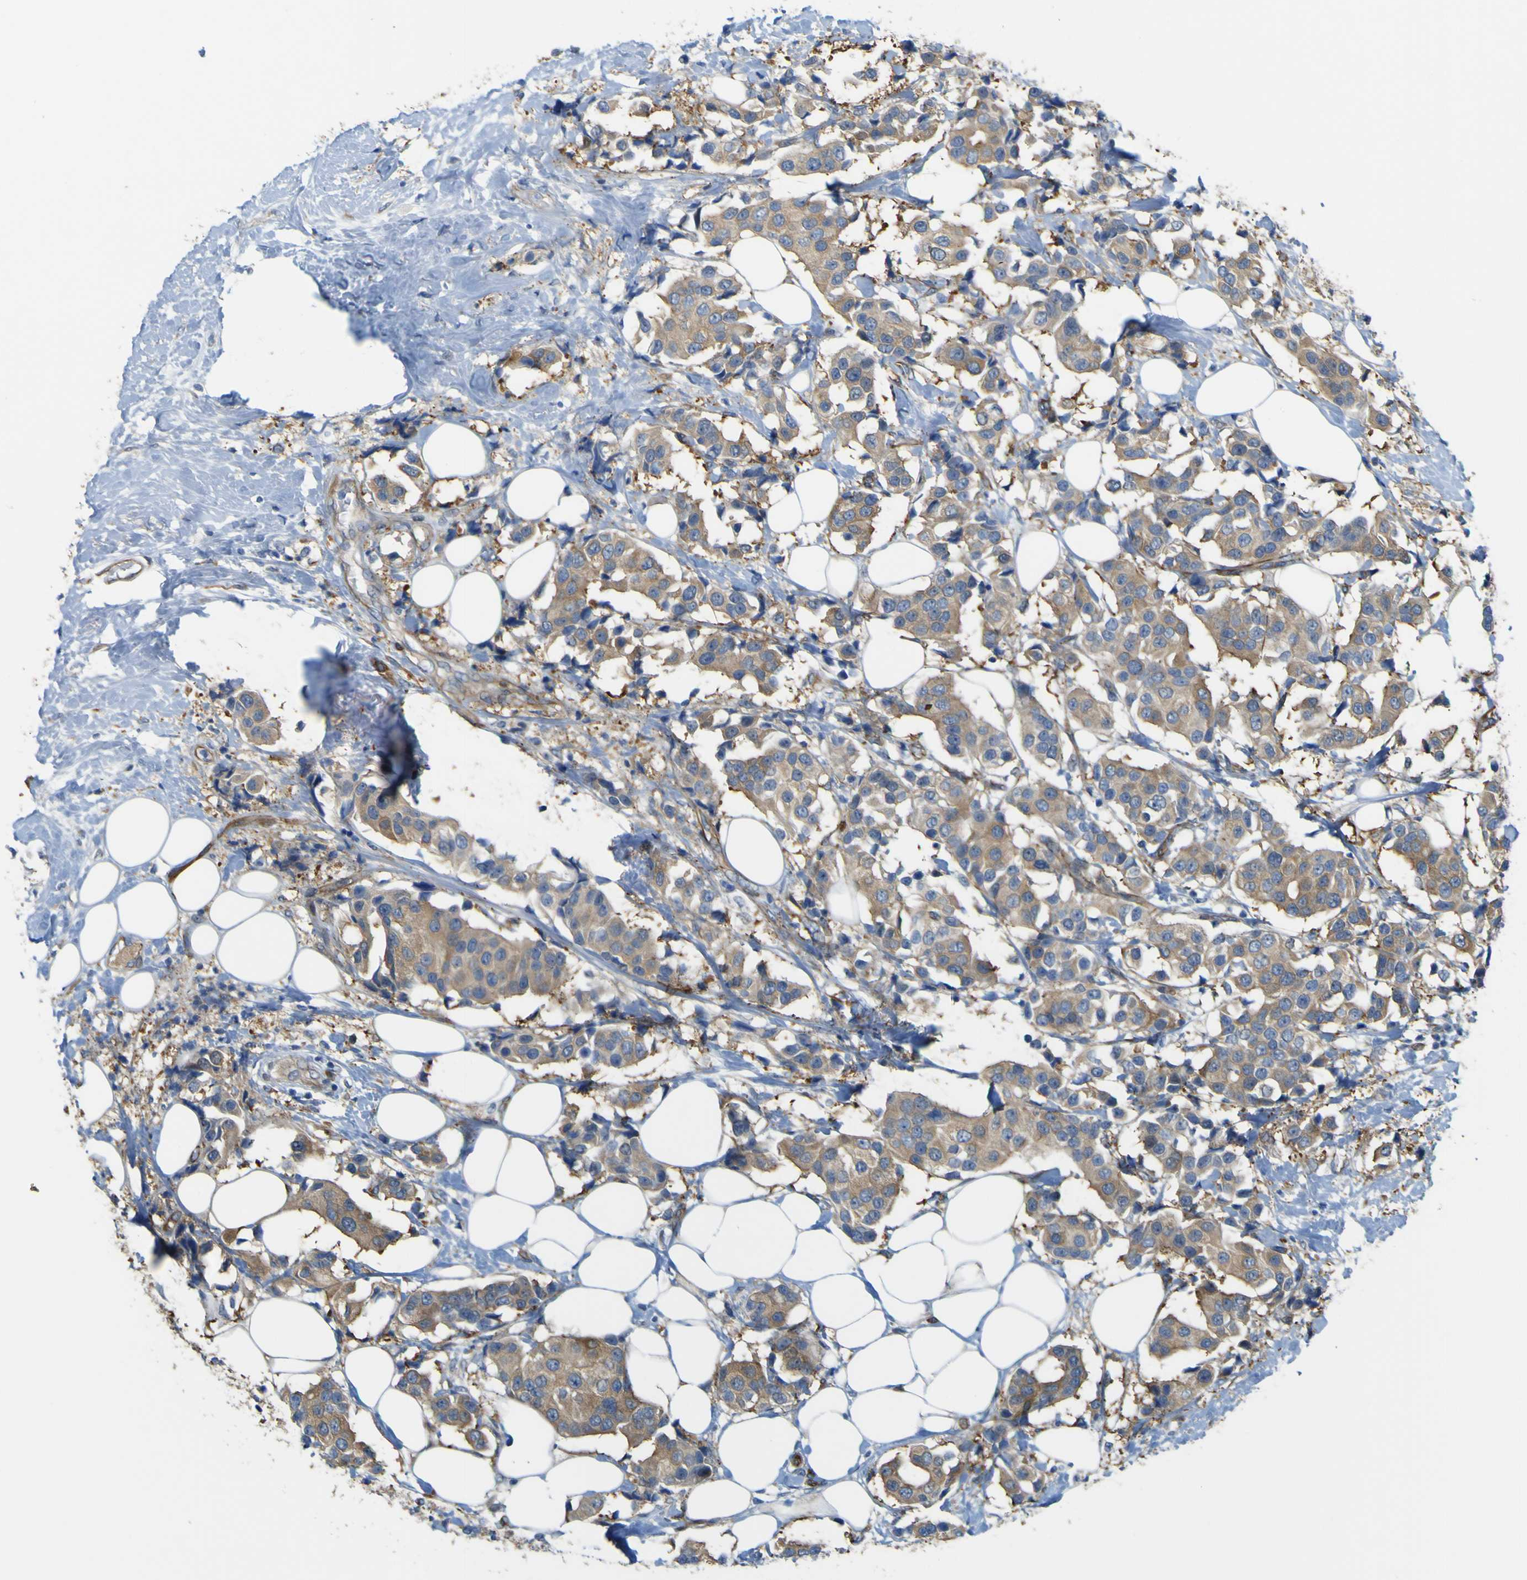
{"staining": {"intensity": "moderate", "quantity": ">75%", "location": "cytoplasmic/membranous"}, "tissue": "breast cancer", "cell_type": "Tumor cells", "image_type": "cancer", "snomed": [{"axis": "morphology", "description": "Normal tissue, NOS"}, {"axis": "morphology", "description": "Duct carcinoma"}, {"axis": "topography", "description": "Breast"}], "caption": "About >75% of tumor cells in human breast cancer reveal moderate cytoplasmic/membranous protein expression as visualized by brown immunohistochemical staining.", "gene": "JPH1", "patient": {"sex": "female", "age": 39}}